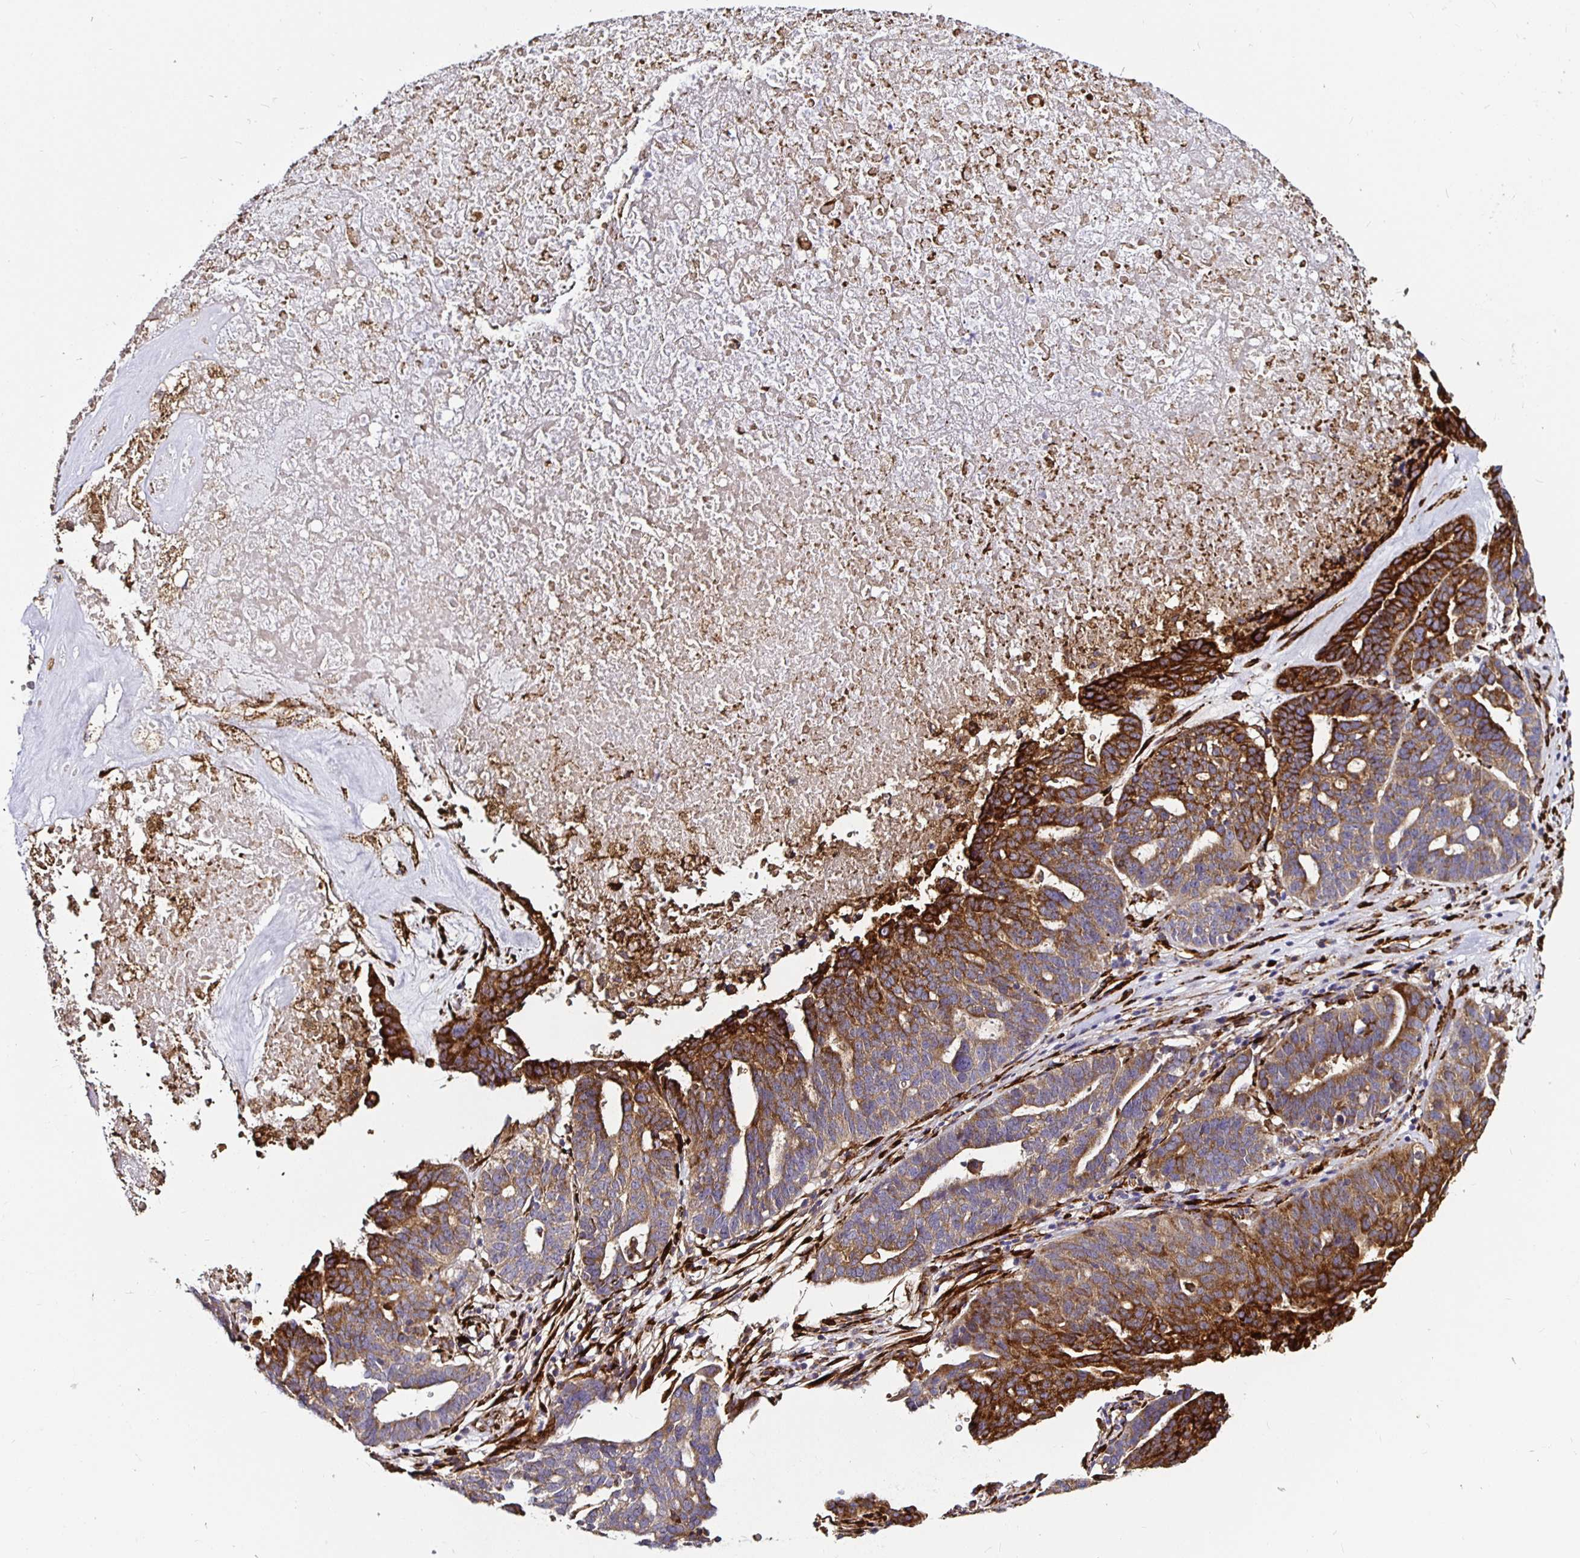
{"staining": {"intensity": "strong", "quantity": "25%-75%", "location": "cytoplasmic/membranous"}, "tissue": "ovarian cancer", "cell_type": "Tumor cells", "image_type": "cancer", "snomed": [{"axis": "morphology", "description": "Cystadenocarcinoma, serous, NOS"}, {"axis": "topography", "description": "Ovary"}], "caption": "Tumor cells exhibit strong cytoplasmic/membranous expression in about 25%-75% of cells in serous cystadenocarcinoma (ovarian).", "gene": "P4HA2", "patient": {"sex": "female", "age": 59}}